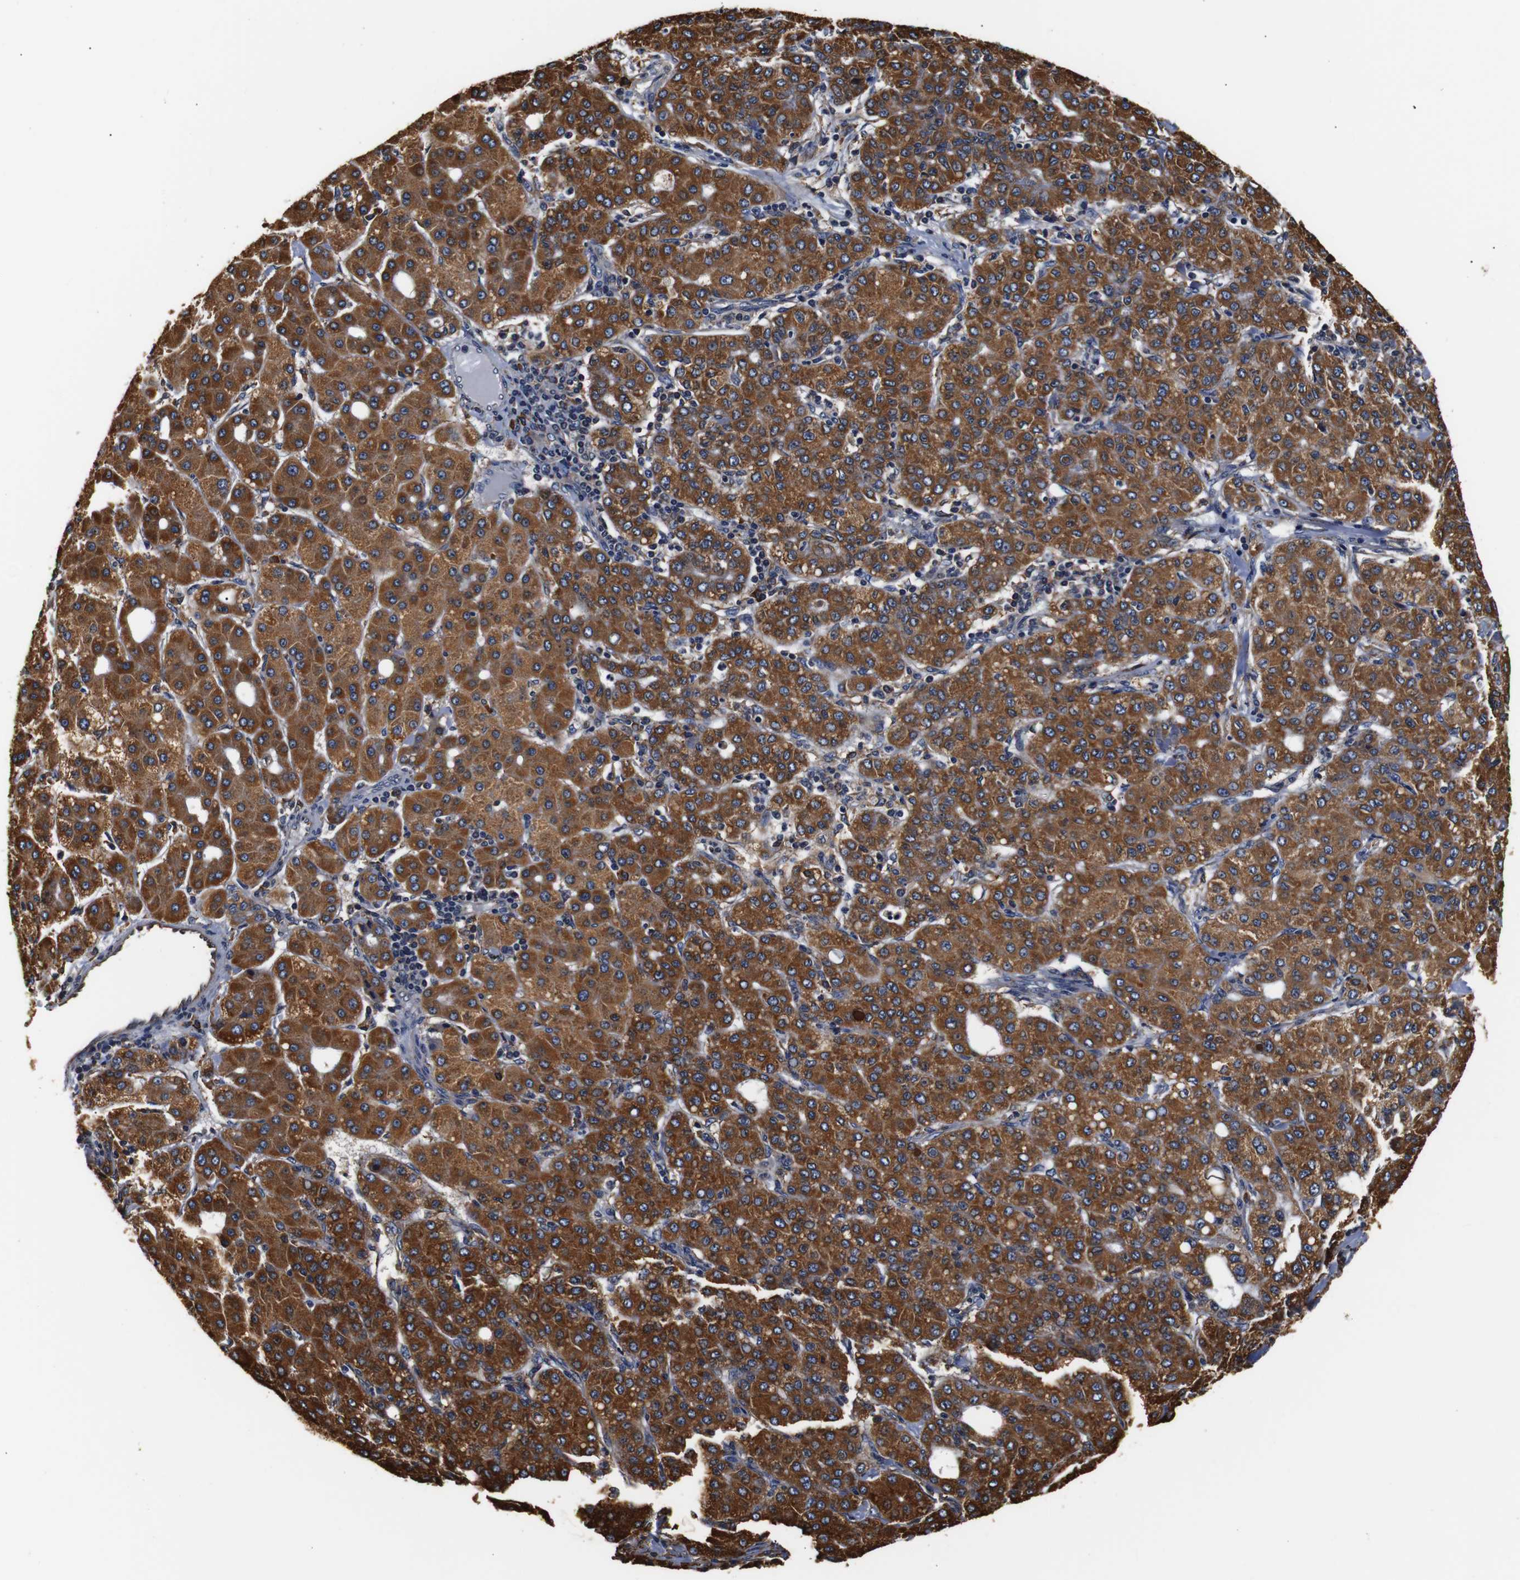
{"staining": {"intensity": "strong", "quantity": ">75%", "location": "cytoplasmic/membranous"}, "tissue": "liver cancer", "cell_type": "Tumor cells", "image_type": "cancer", "snomed": [{"axis": "morphology", "description": "Carcinoma, Hepatocellular, NOS"}, {"axis": "topography", "description": "Liver"}], "caption": "Protein staining exhibits strong cytoplasmic/membranous staining in about >75% of tumor cells in hepatocellular carcinoma (liver).", "gene": "HHIP", "patient": {"sex": "male", "age": 65}}